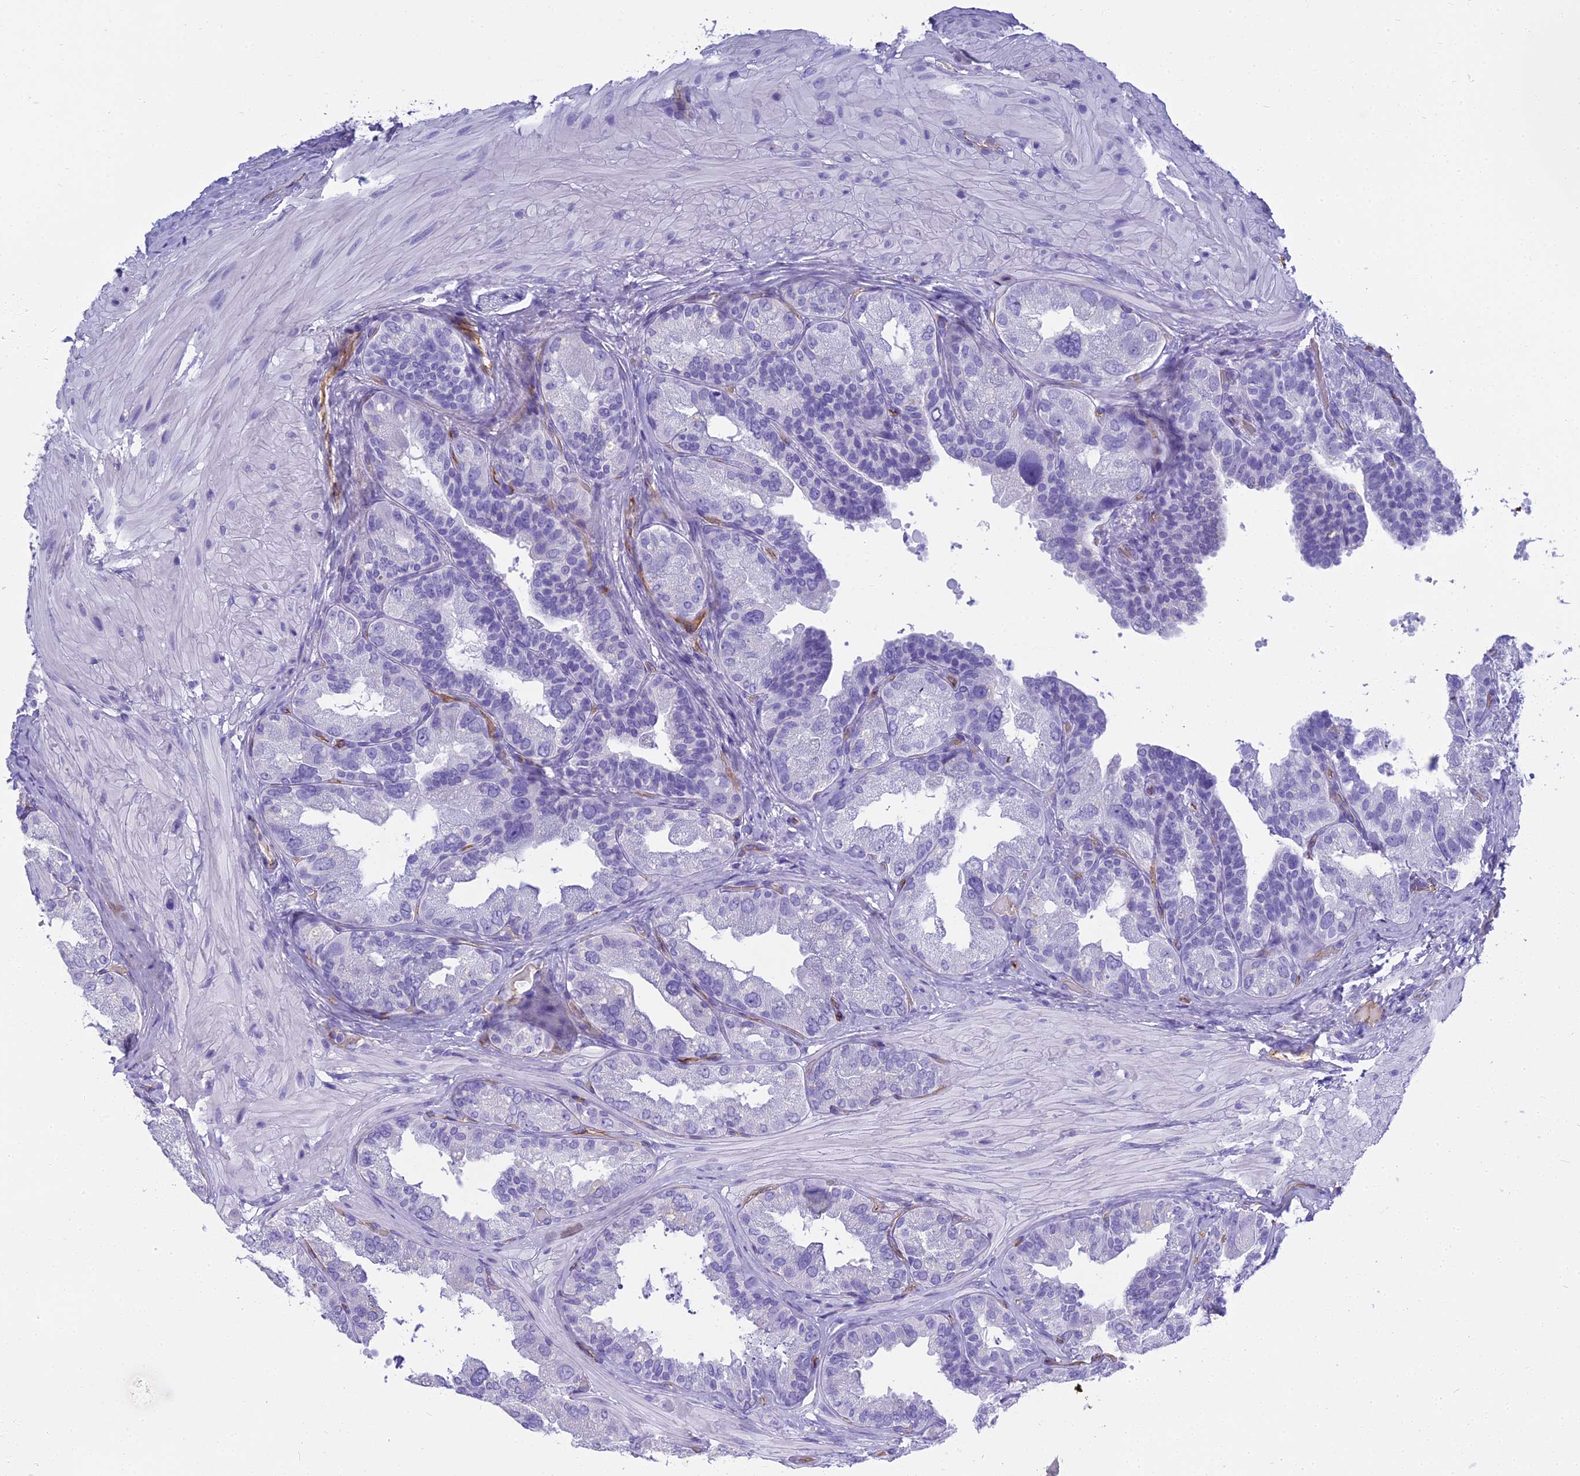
{"staining": {"intensity": "negative", "quantity": "none", "location": "none"}, "tissue": "seminal vesicle", "cell_type": "Glandular cells", "image_type": "normal", "snomed": [{"axis": "morphology", "description": "Normal tissue, NOS"}, {"axis": "topography", "description": "Seminal veicle"}, {"axis": "topography", "description": "Peripheral nerve tissue"}], "caption": "A micrograph of human seminal vesicle is negative for staining in glandular cells. (DAB (3,3'-diaminobenzidine) IHC, high magnification).", "gene": "NINJ1", "patient": {"sex": "male", "age": 63}}